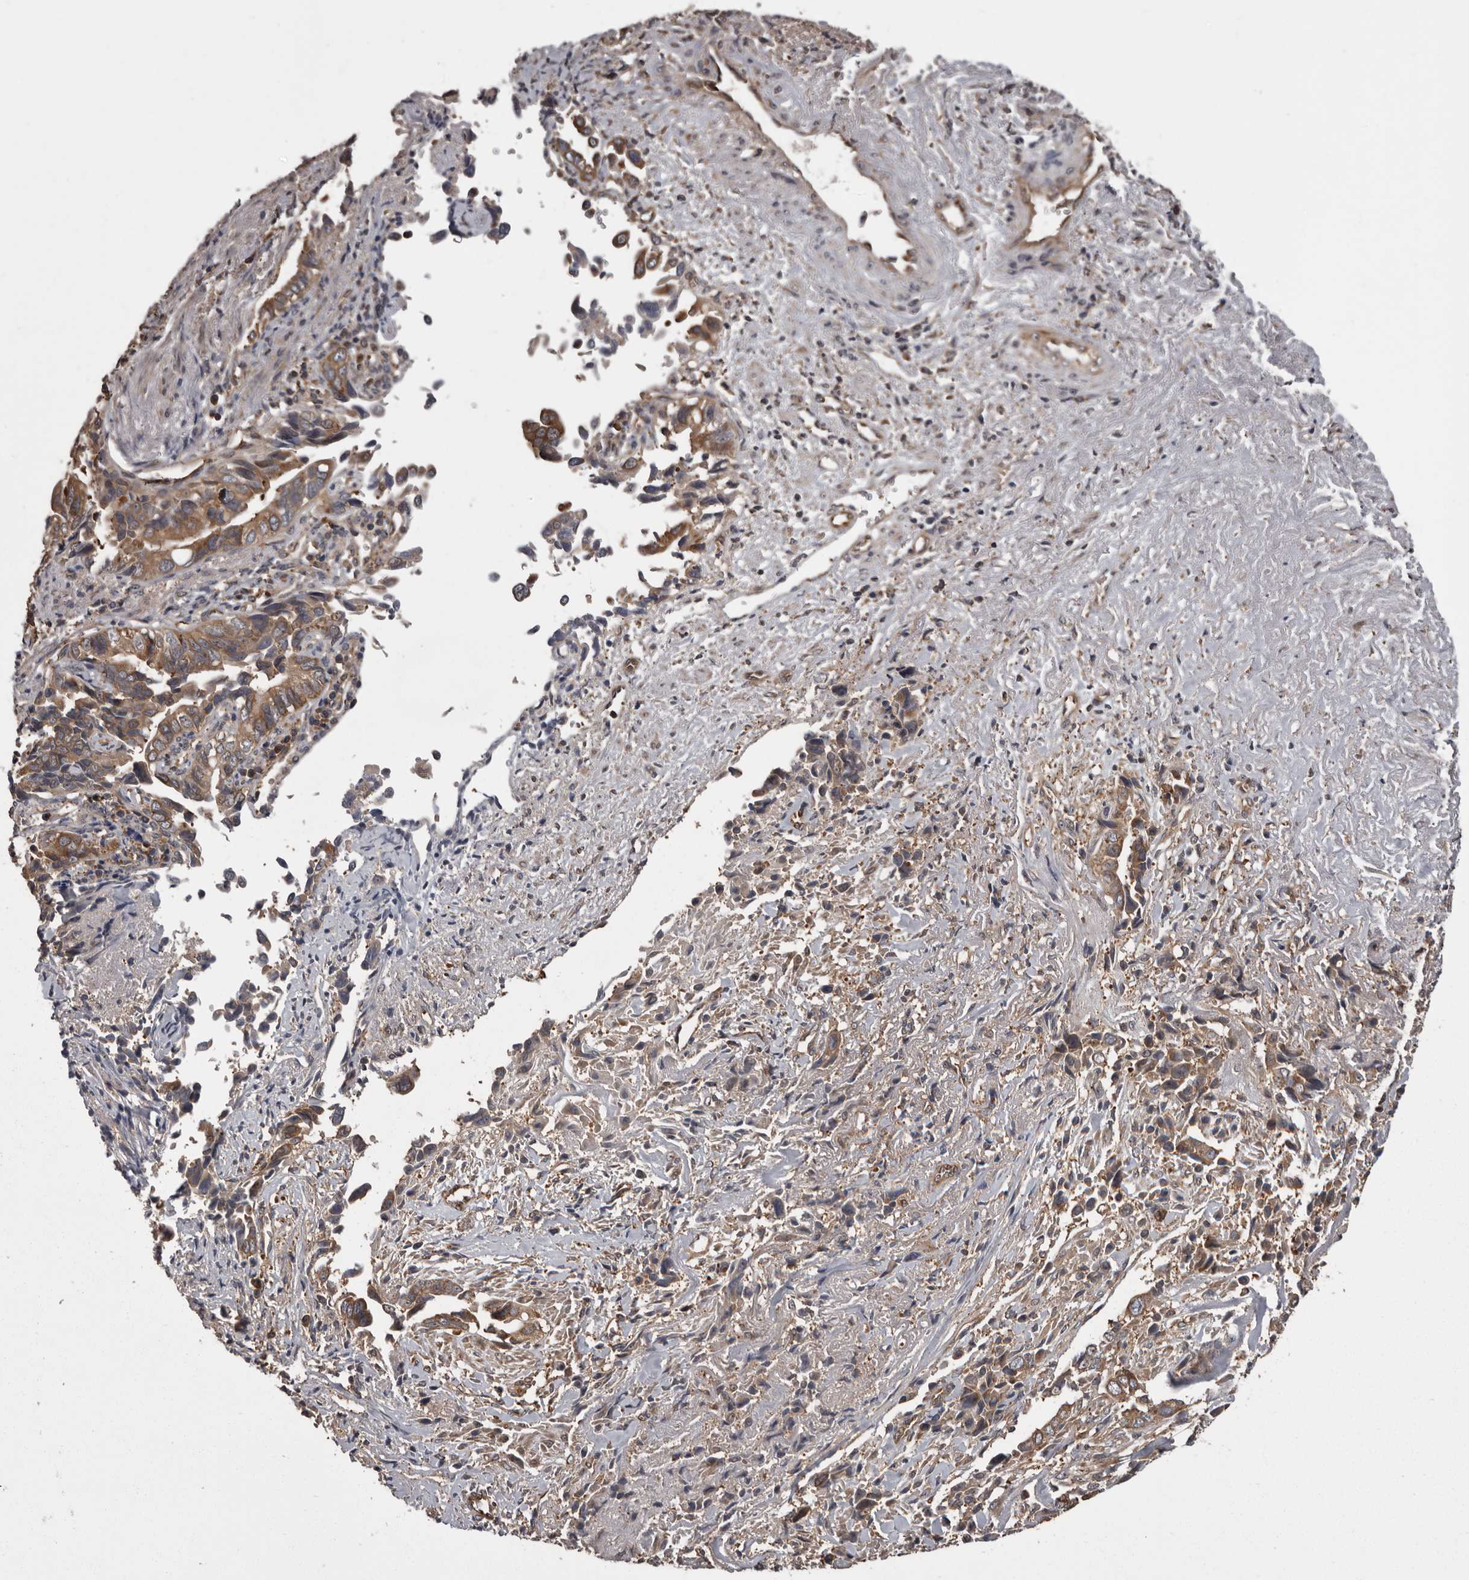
{"staining": {"intensity": "moderate", "quantity": ">75%", "location": "cytoplasmic/membranous"}, "tissue": "liver cancer", "cell_type": "Tumor cells", "image_type": "cancer", "snomed": [{"axis": "morphology", "description": "Cholangiocarcinoma"}, {"axis": "topography", "description": "Liver"}], "caption": "There is medium levels of moderate cytoplasmic/membranous staining in tumor cells of liver cholangiocarcinoma, as demonstrated by immunohistochemical staining (brown color).", "gene": "DARS1", "patient": {"sex": "female", "age": 79}}